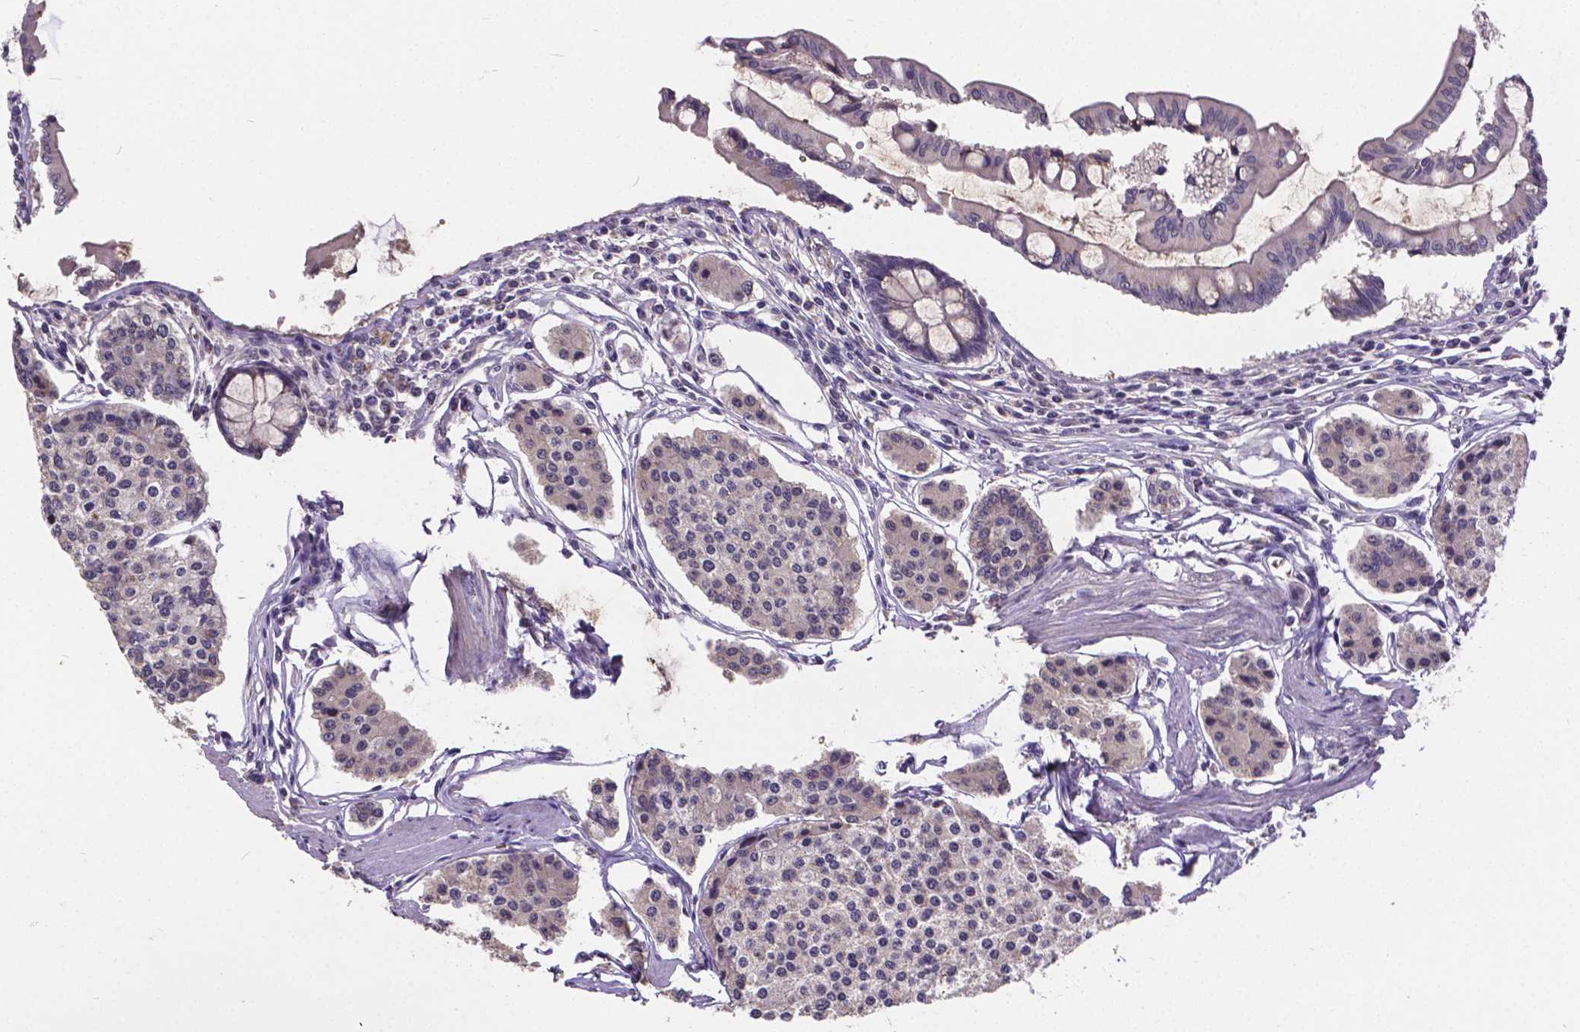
{"staining": {"intensity": "negative", "quantity": "none", "location": "none"}, "tissue": "carcinoid", "cell_type": "Tumor cells", "image_type": "cancer", "snomed": [{"axis": "morphology", "description": "Carcinoid, malignant, NOS"}, {"axis": "topography", "description": "Small intestine"}], "caption": "The photomicrograph displays no staining of tumor cells in carcinoid.", "gene": "CTNNA2", "patient": {"sex": "female", "age": 65}}